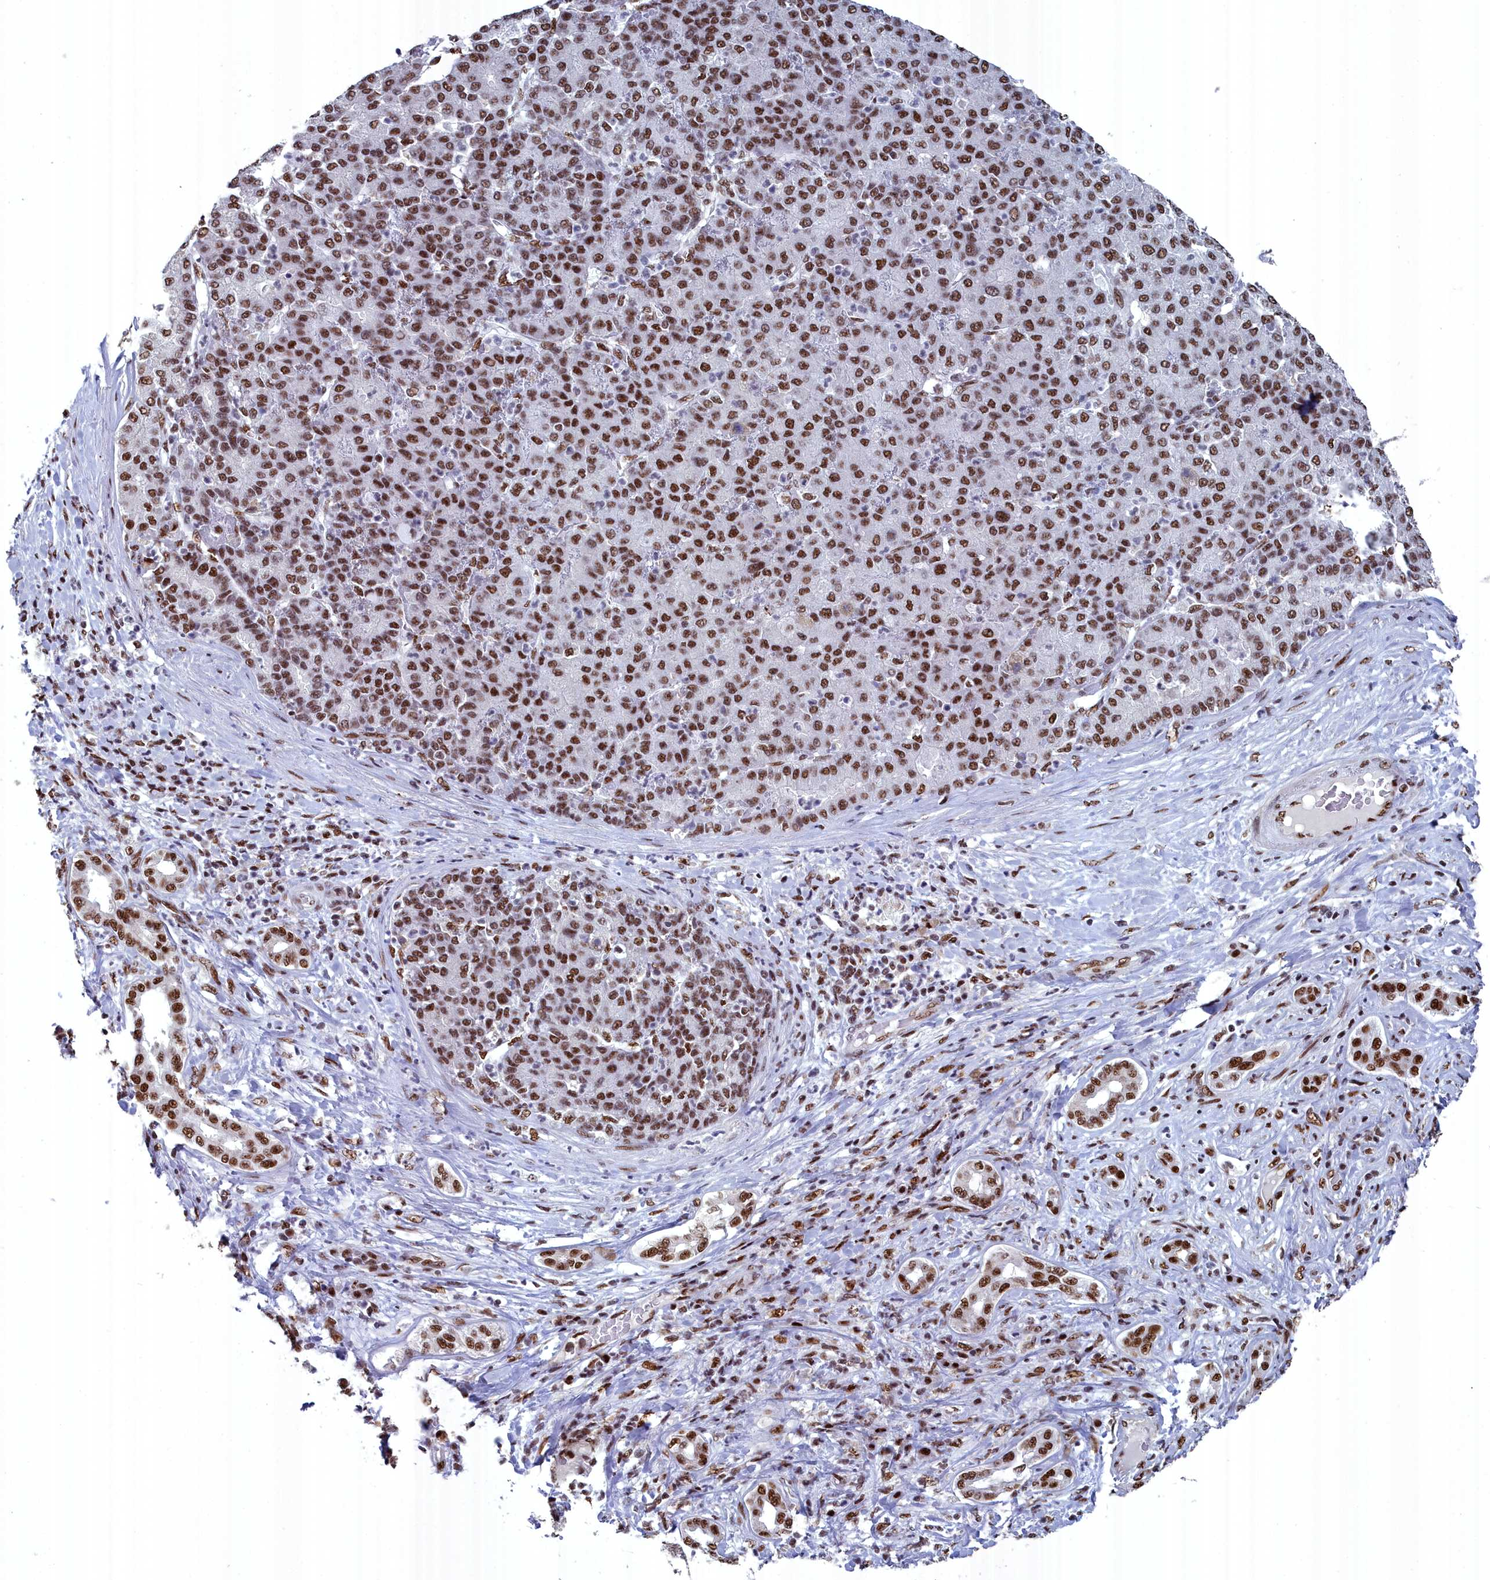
{"staining": {"intensity": "strong", "quantity": ">75%", "location": "nuclear"}, "tissue": "liver cancer", "cell_type": "Tumor cells", "image_type": "cancer", "snomed": [{"axis": "morphology", "description": "Carcinoma, Hepatocellular, NOS"}, {"axis": "topography", "description": "Liver"}], "caption": "DAB immunohistochemical staining of liver cancer demonstrates strong nuclear protein expression in approximately >75% of tumor cells. Nuclei are stained in blue.", "gene": "SF3B3", "patient": {"sex": "male", "age": 65}}